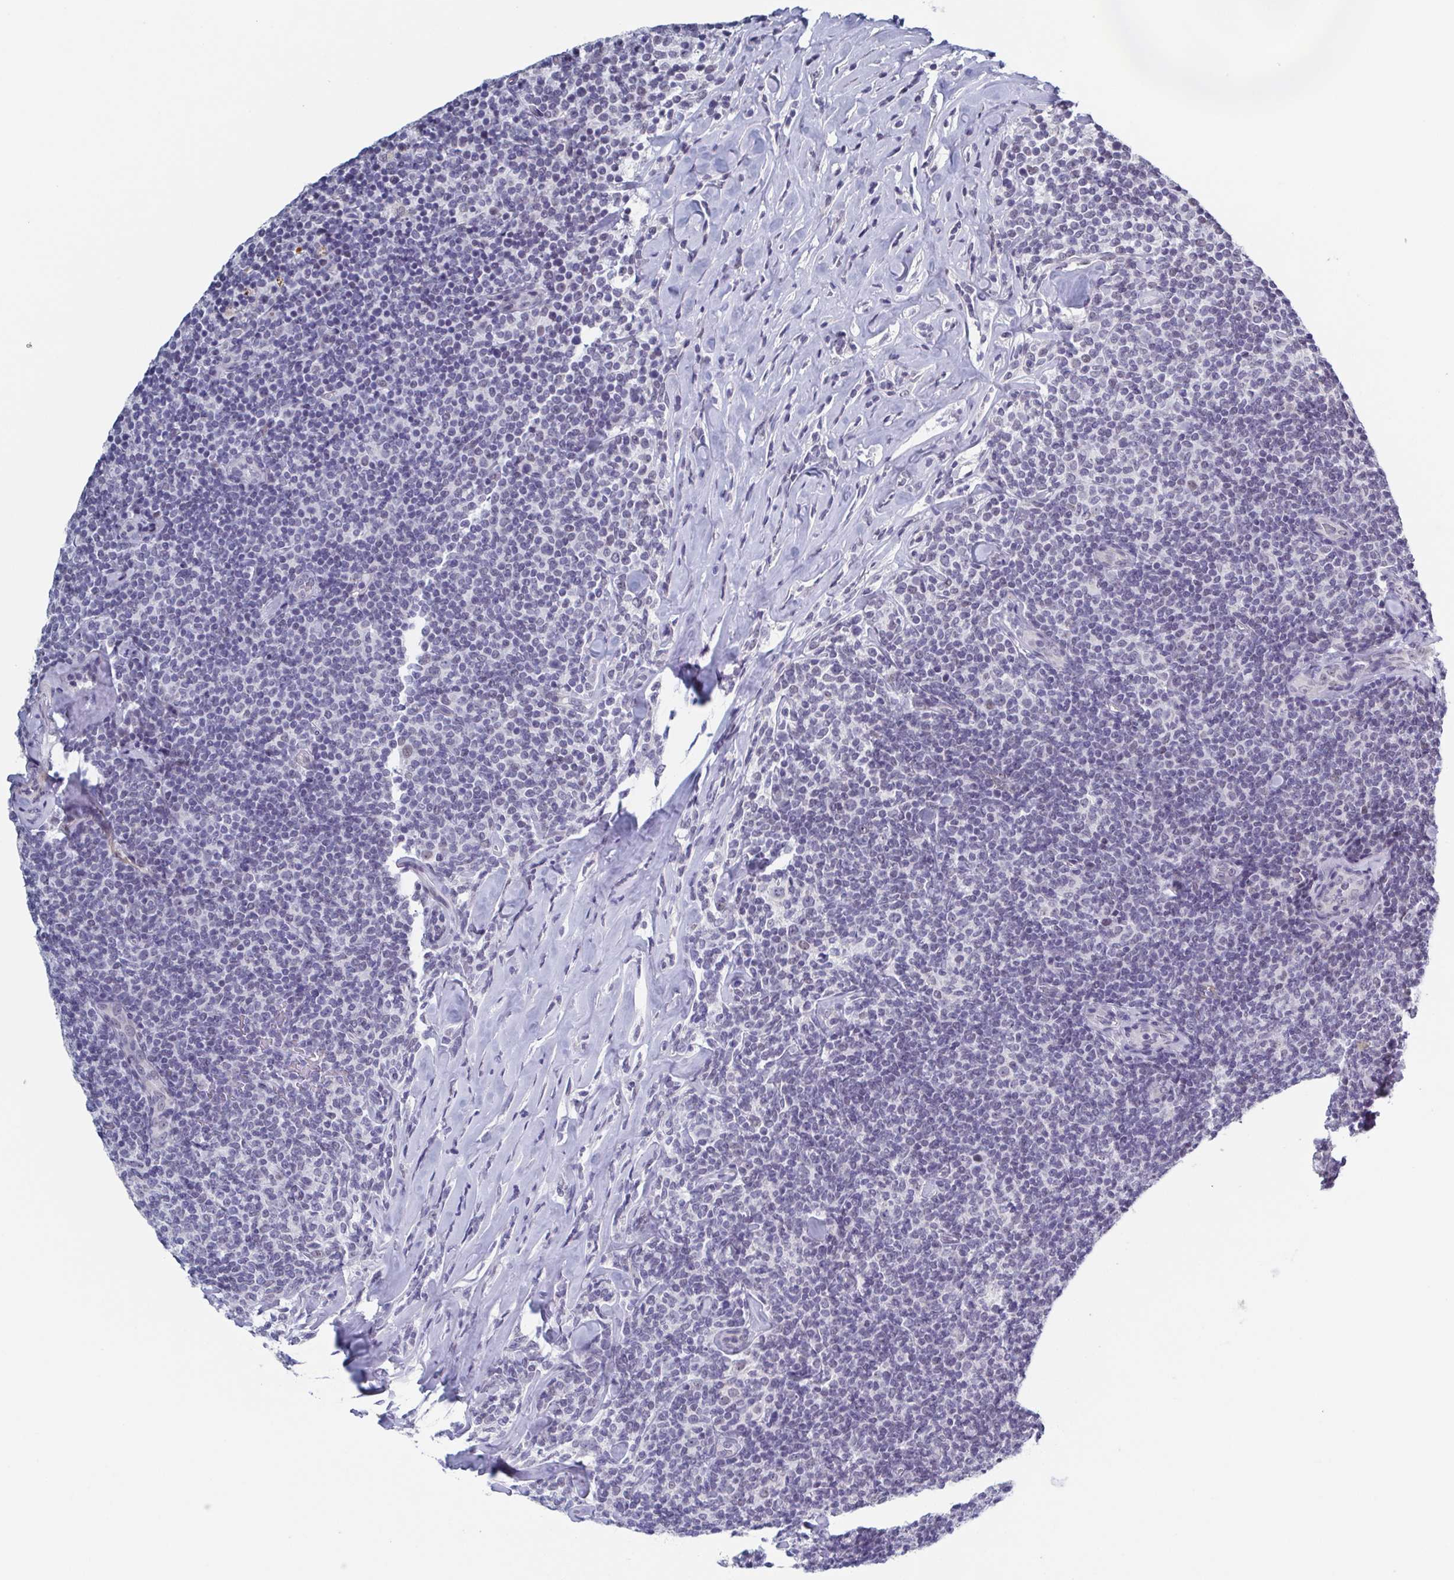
{"staining": {"intensity": "negative", "quantity": "none", "location": "none"}, "tissue": "lymphoma", "cell_type": "Tumor cells", "image_type": "cancer", "snomed": [{"axis": "morphology", "description": "Malignant lymphoma, non-Hodgkin's type, Low grade"}, {"axis": "topography", "description": "Lymph node"}], "caption": "Immunohistochemistry (IHC) of lymphoma demonstrates no staining in tumor cells. (DAB (3,3'-diaminobenzidine) immunohistochemistry visualized using brightfield microscopy, high magnification).", "gene": "TMEM92", "patient": {"sex": "female", "age": 56}}